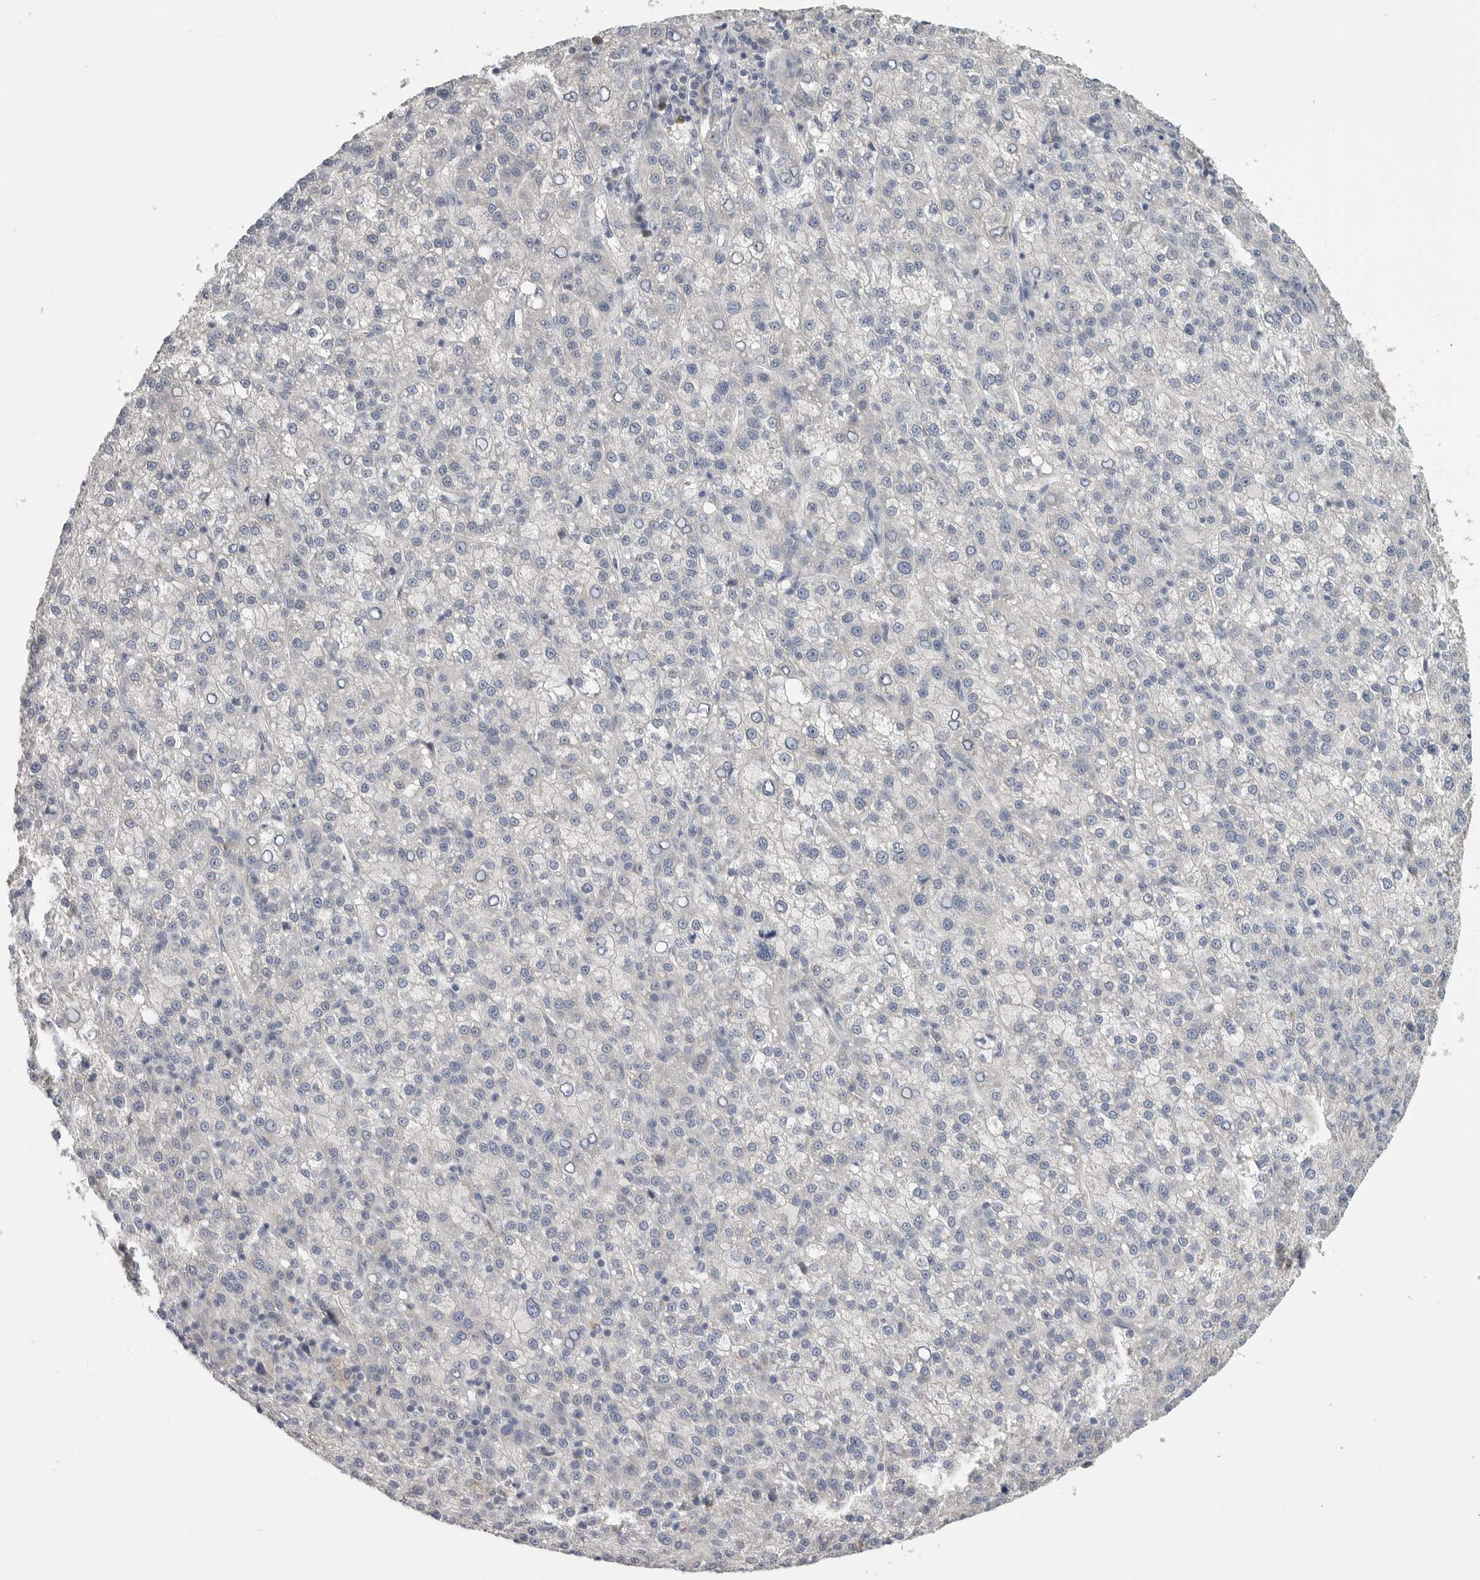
{"staining": {"intensity": "negative", "quantity": "none", "location": "none"}, "tissue": "liver cancer", "cell_type": "Tumor cells", "image_type": "cancer", "snomed": [{"axis": "morphology", "description": "Carcinoma, Hepatocellular, NOS"}, {"axis": "topography", "description": "Liver"}], "caption": "High power microscopy micrograph of an immunohistochemistry (IHC) image of liver cancer, revealing no significant positivity in tumor cells.", "gene": "SDC3", "patient": {"sex": "female", "age": 58}}